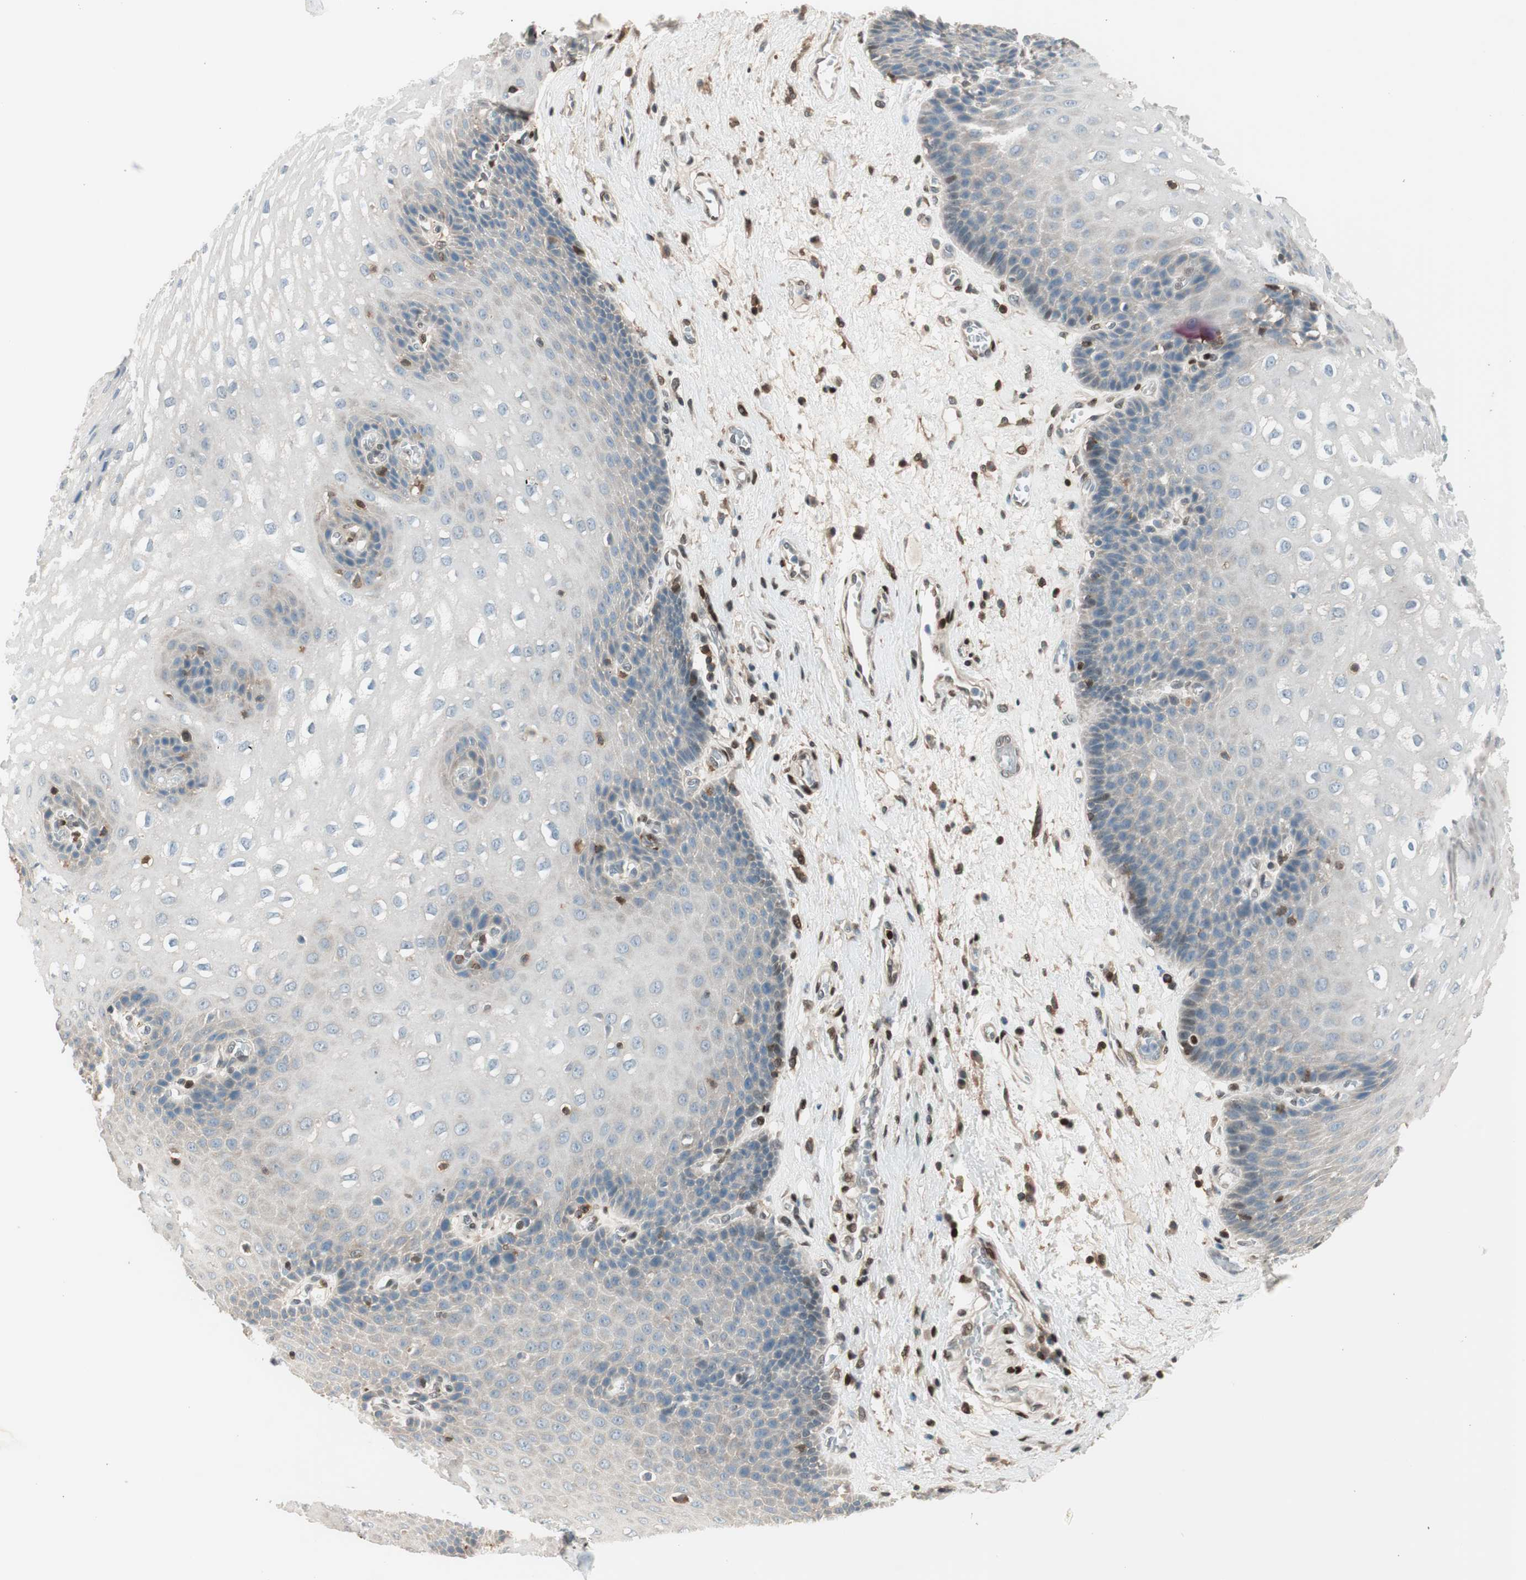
{"staining": {"intensity": "weak", "quantity": "<25%", "location": "cytoplasmic/membranous"}, "tissue": "esophagus", "cell_type": "Squamous epithelial cells", "image_type": "normal", "snomed": [{"axis": "morphology", "description": "Normal tissue, NOS"}, {"axis": "topography", "description": "Esophagus"}], "caption": "Immunohistochemistry of benign human esophagus exhibits no positivity in squamous epithelial cells.", "gene": "BIN1", "patient": {"sex": "male", "age": 48}}